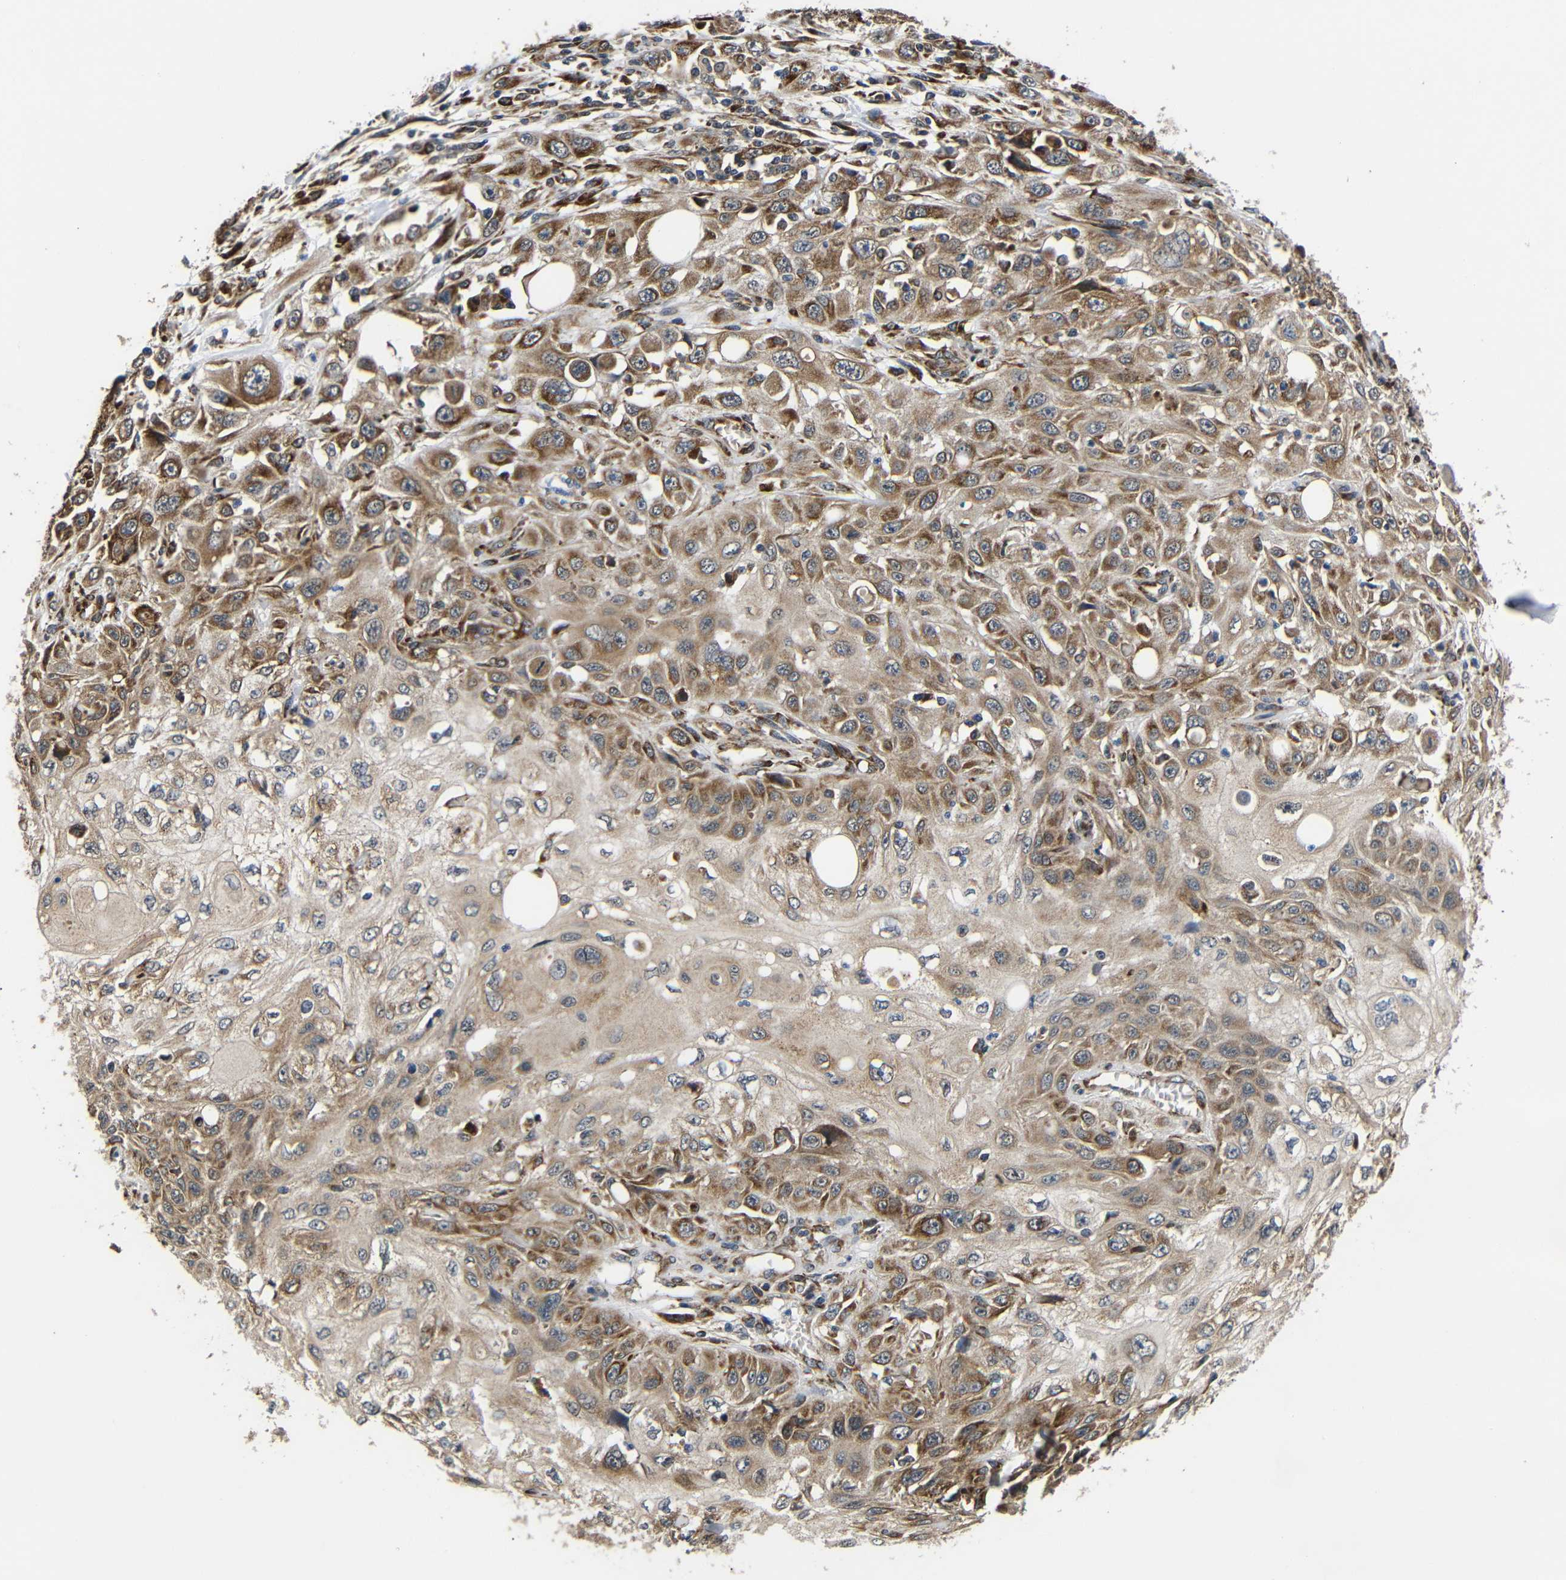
{"staining": {"intensity": "moderate", "quantity": ">75%", "location": "cytoplasmic/membranous"}, "tissue": "skin cancer", "cell_type": "Tumor cells", "image_type": "cancer", "snomed": [{"axis": "morphology", "description": "Squamous cell carcinoma, NOS"}, {"axis": "topography", "description": "Skin"}], "caption": "Skin squamous cell carcinoma stained with a protein marker exhibits moderate staining in tumor cells.", "gene": "KANK4", "patient": {"sex": "male", "age": 75}}